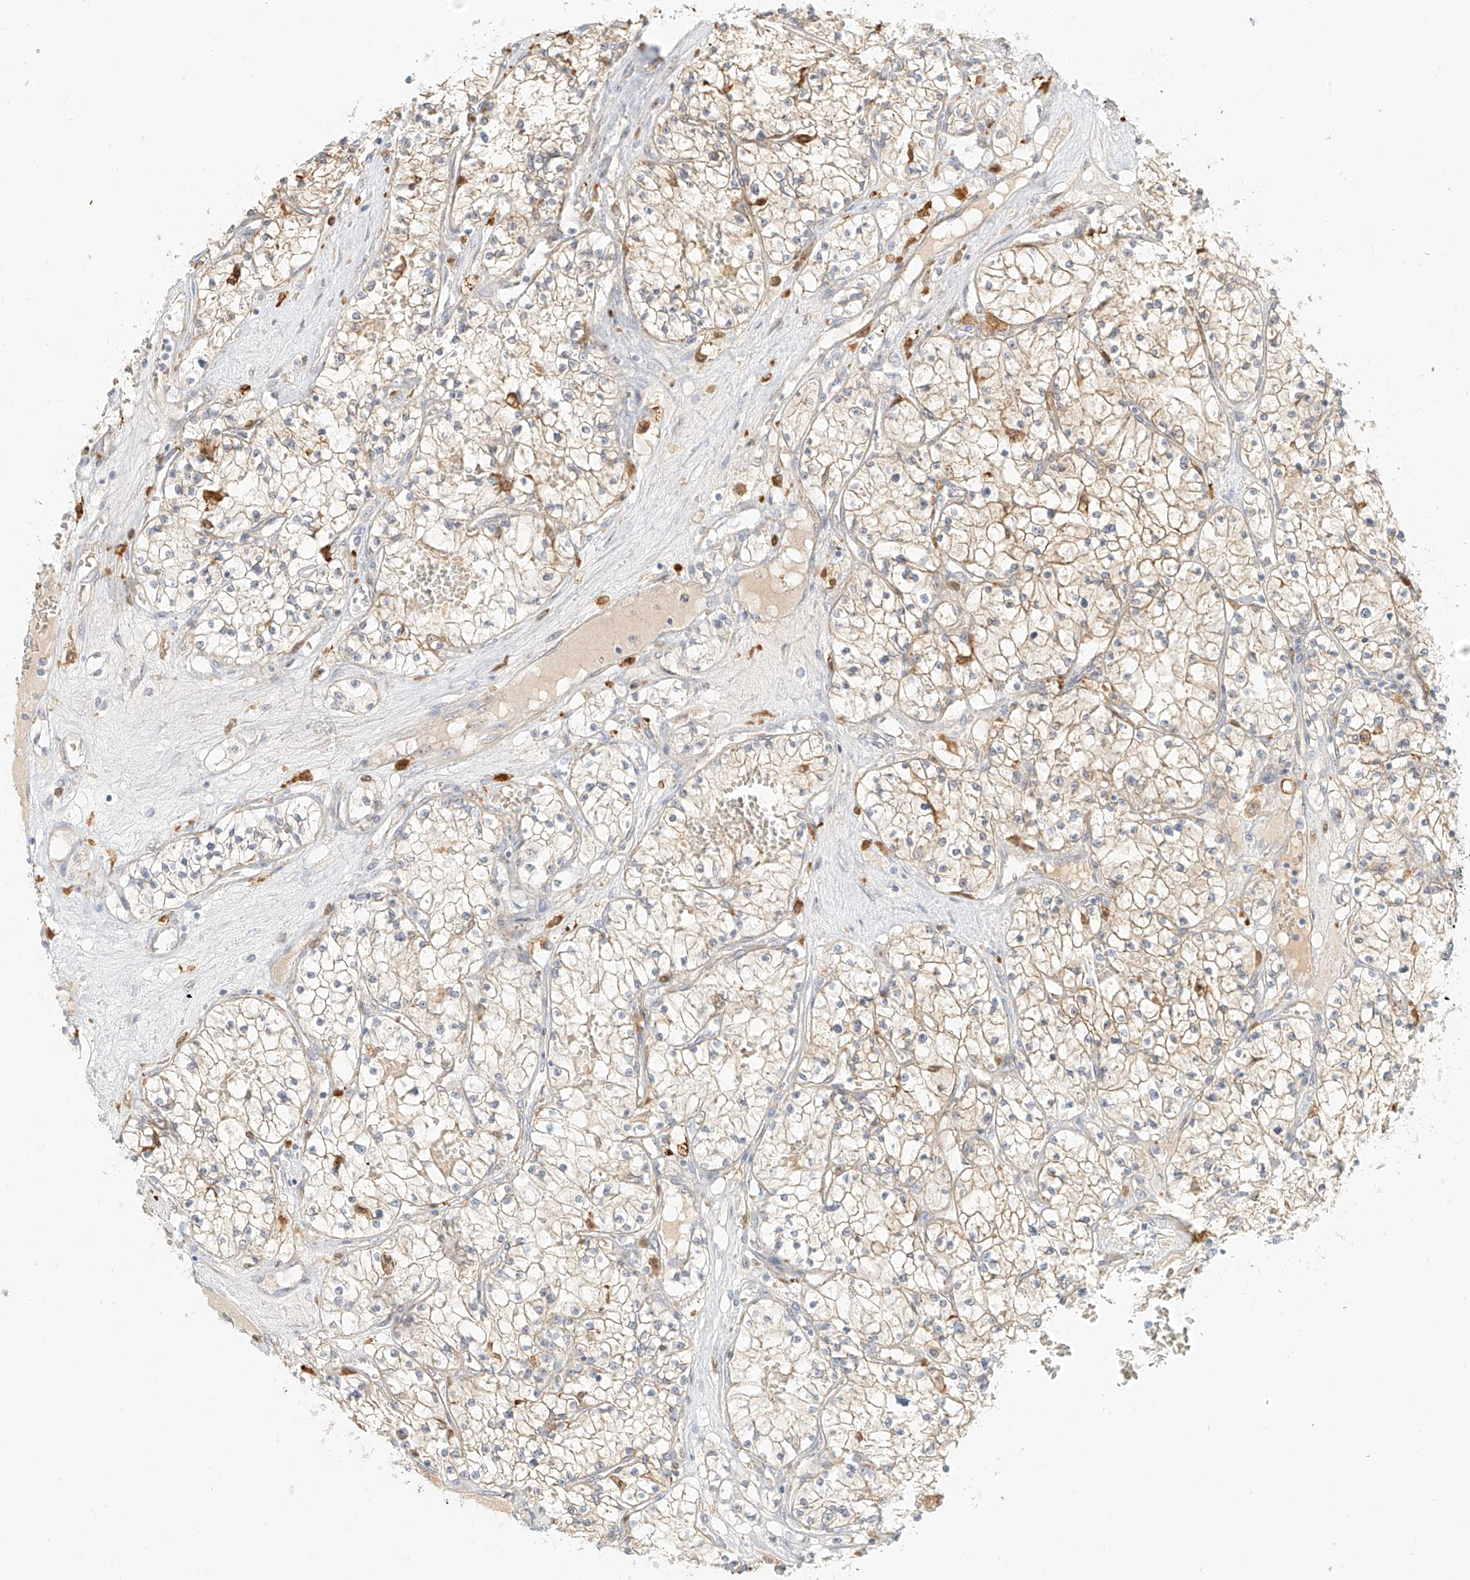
{"staining": {"intensity": "weak", "quantity": ">75%", "location": "cytoplasmic/membranous"}, "tissue": "renal cancer", "cell_type": "Tumor cells", "image_type": "cancer", "snomed": [{"axis": "morphology", "description": "Normal tissue, NOS"}, {"axis": "morphology", "description": "Adenocarcinoma, NOS"}, {"axis": "topography", "description": "Kidney"}], "caption": "Protein analysis of renal adenocarcinoma tissue exhibits weak cytoplasmic/membranous positivity in about >75% of tumor cells.", "gene": "UPK1B", "patient": {"sex": "male", "age": 68}}